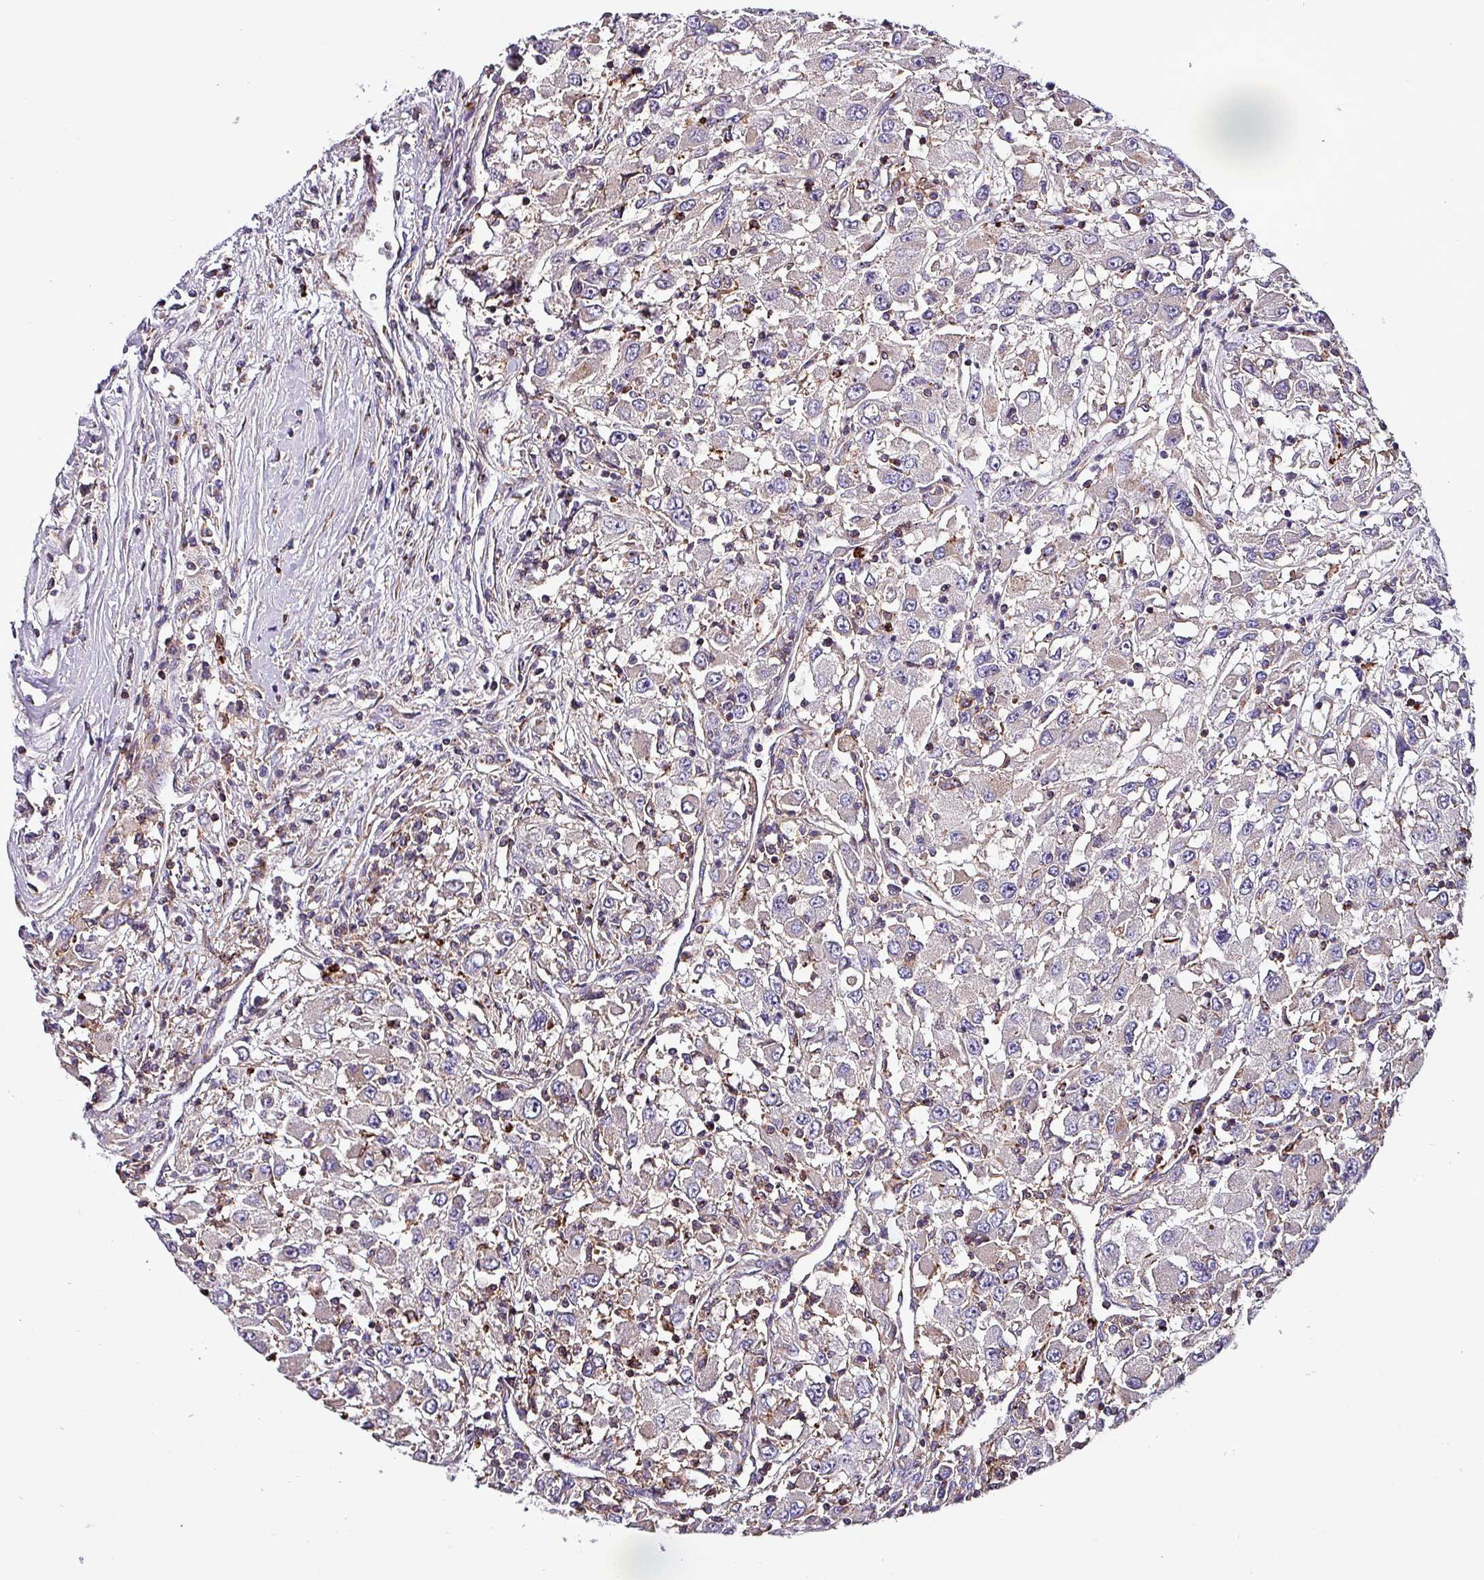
{"staining": {"intensity": "negative", "quantity": "none", "location": "none"}, "tissue": "renal cancer", "cell_type": "Tumor cells", "image_type": "cancer", "snomed": [{"axis": "morphology", "description": "Adenocarcinoma, NOS"}, {"axis": "topography", "description": "Kidney"}], "caption": "The photomicrograph reveals no staining of tumor cells in renal cancer (adenocarcinoma).", "gene": "VAMP4", "patient": {"sex": "female", "age": 67}}